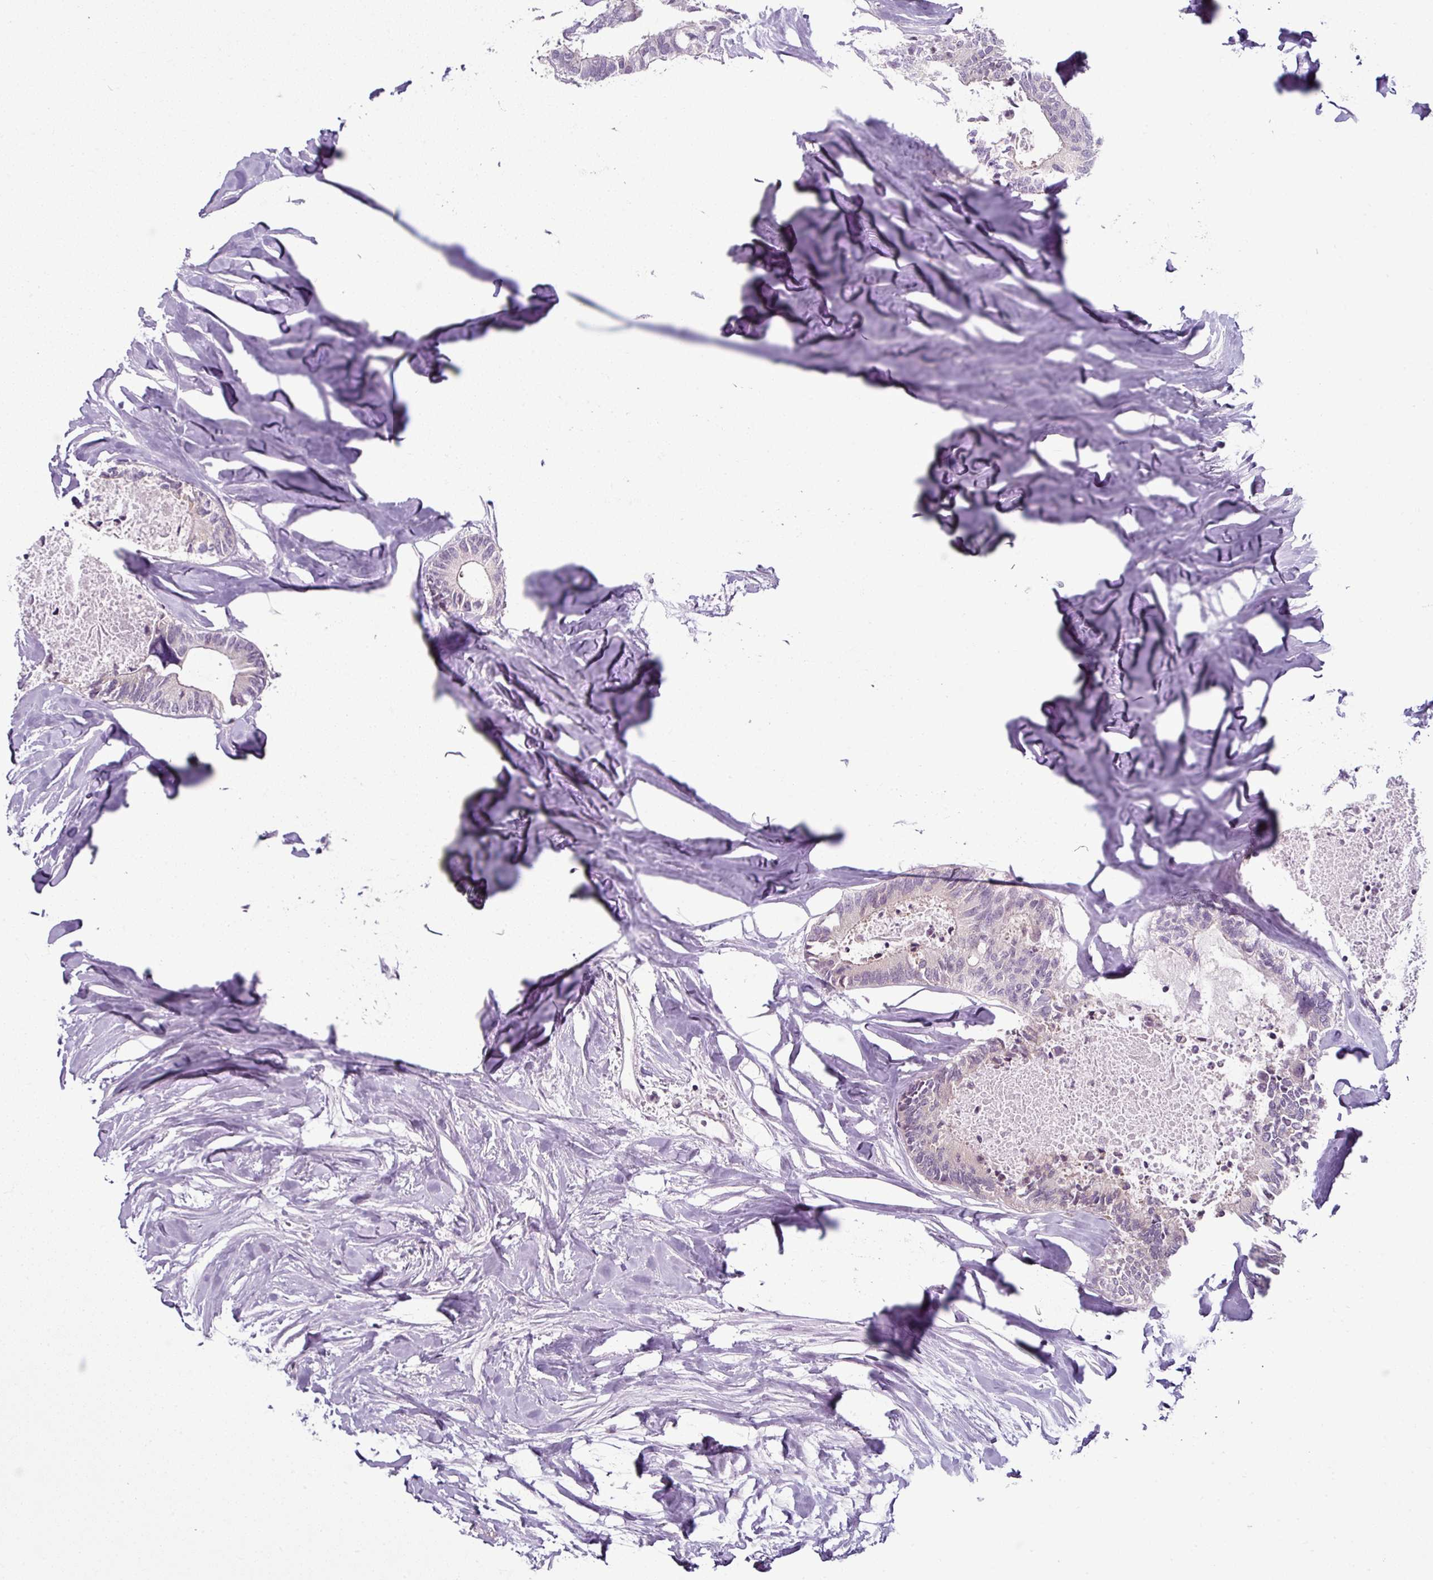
{"staining": {"intensity": "negative", "quantity": "none", "location": "none"}, "tissue": "colorectal cancer", "cell_type": "Tumor cells", "image_type": "cancer", "snomed": [{"axis": "morphology", "description": "Adenocarcinoma, NOS"}, {"axis": "topography", "description": "Colon"}, {"axis": "topography", "description": "Rectum"}], "caption": "This is an immunohistochemistry (IHC) histopathology image of colorectal cancer (adenocarcinoma). There is no staining in tumor cells.", "gene": "OR52D1", "patient": {"sex": "male", "age": 57}}